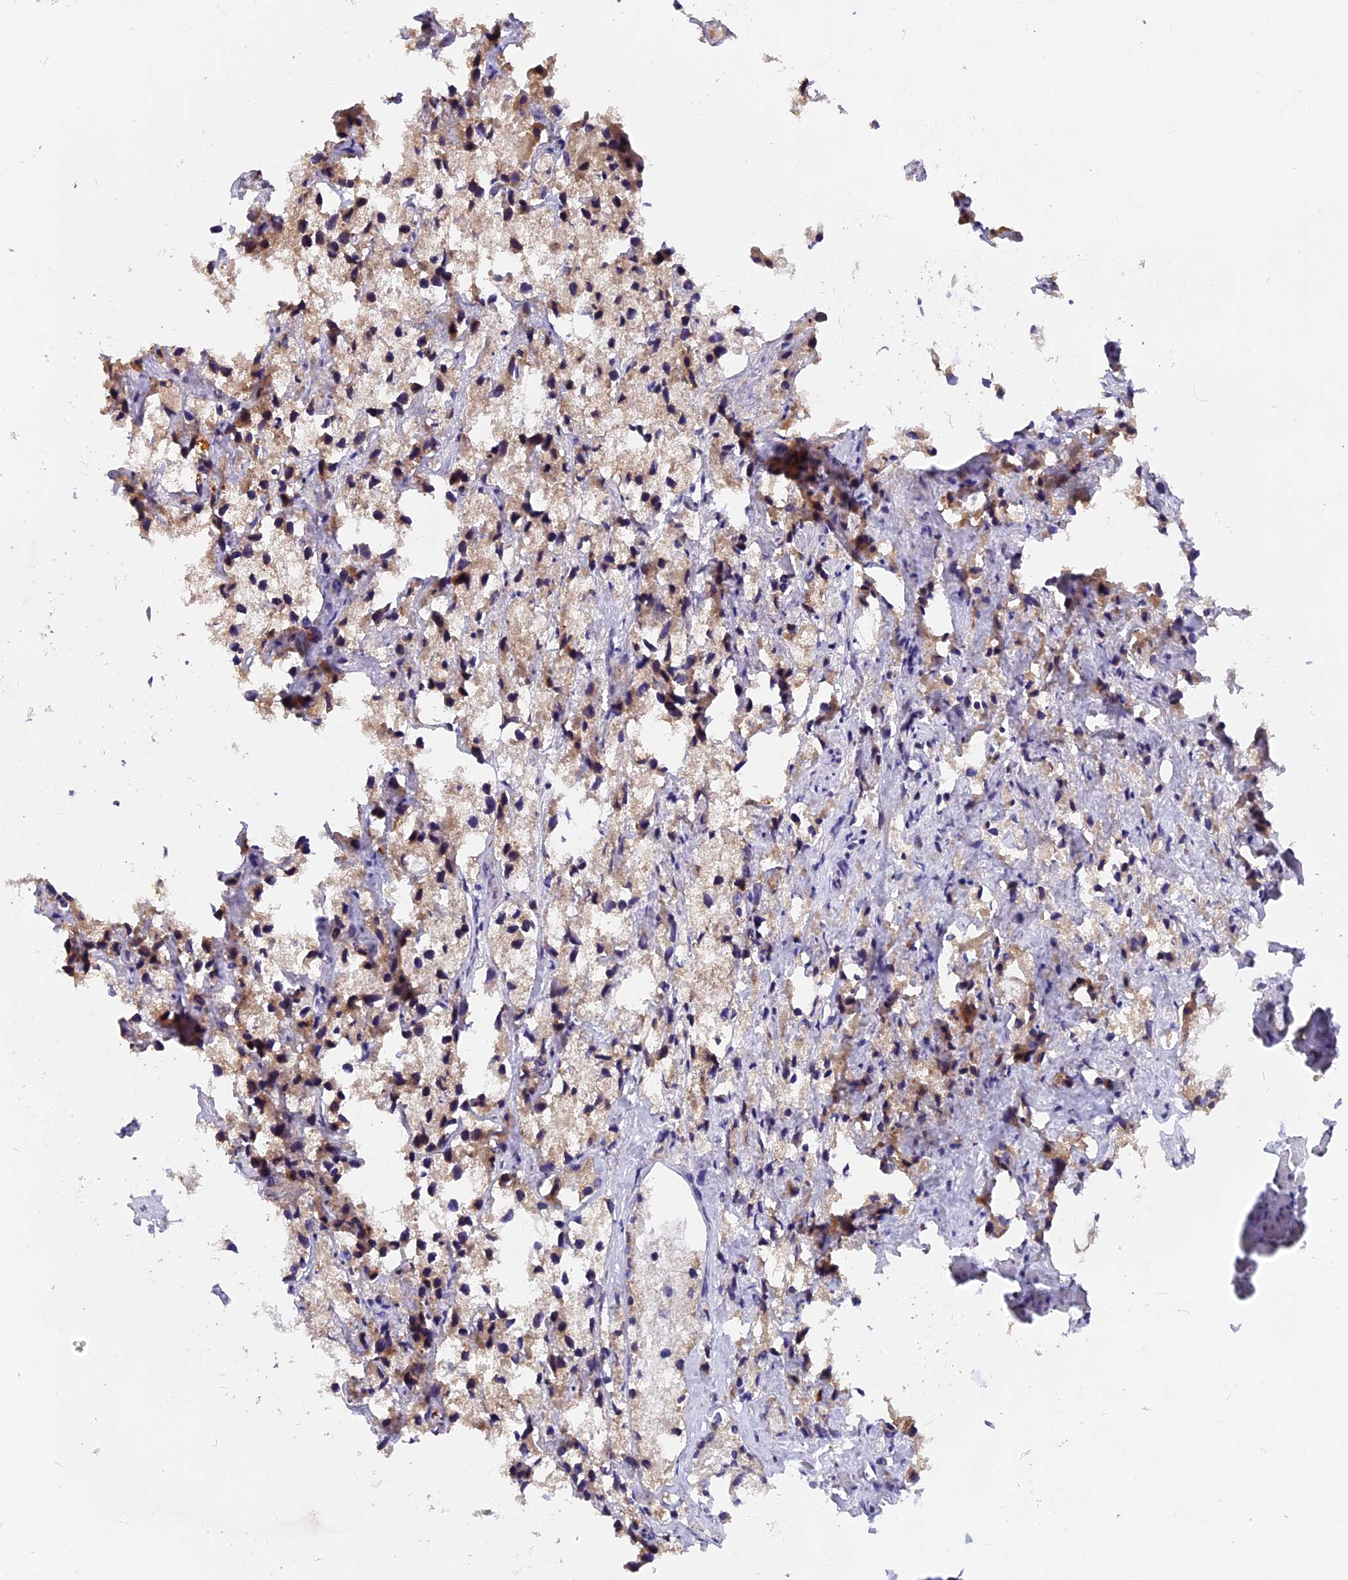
{"staining": {"intensity": "weak", "quantity": "25%-75%", "location": "cytoplasmic/membranous"}, "tissue": "prostate cancer", "cell_type": "Tumor cells", "image_type": "cancer", "snomed": [{"axis": "morphology", "description": "Adenocarcinoma, High grade"}, {"axis": "topography", "description": "Prostate"}], "caption": "Brown immunohistochemical staining in human high-grade adenocarcinoma (prostate) demonstrates weak cytoplasmic/membranous expression in about 25%-75% of tumor cells.", "gene": "GNPTAB", "patient": {"sex": "male", "age": 66}}